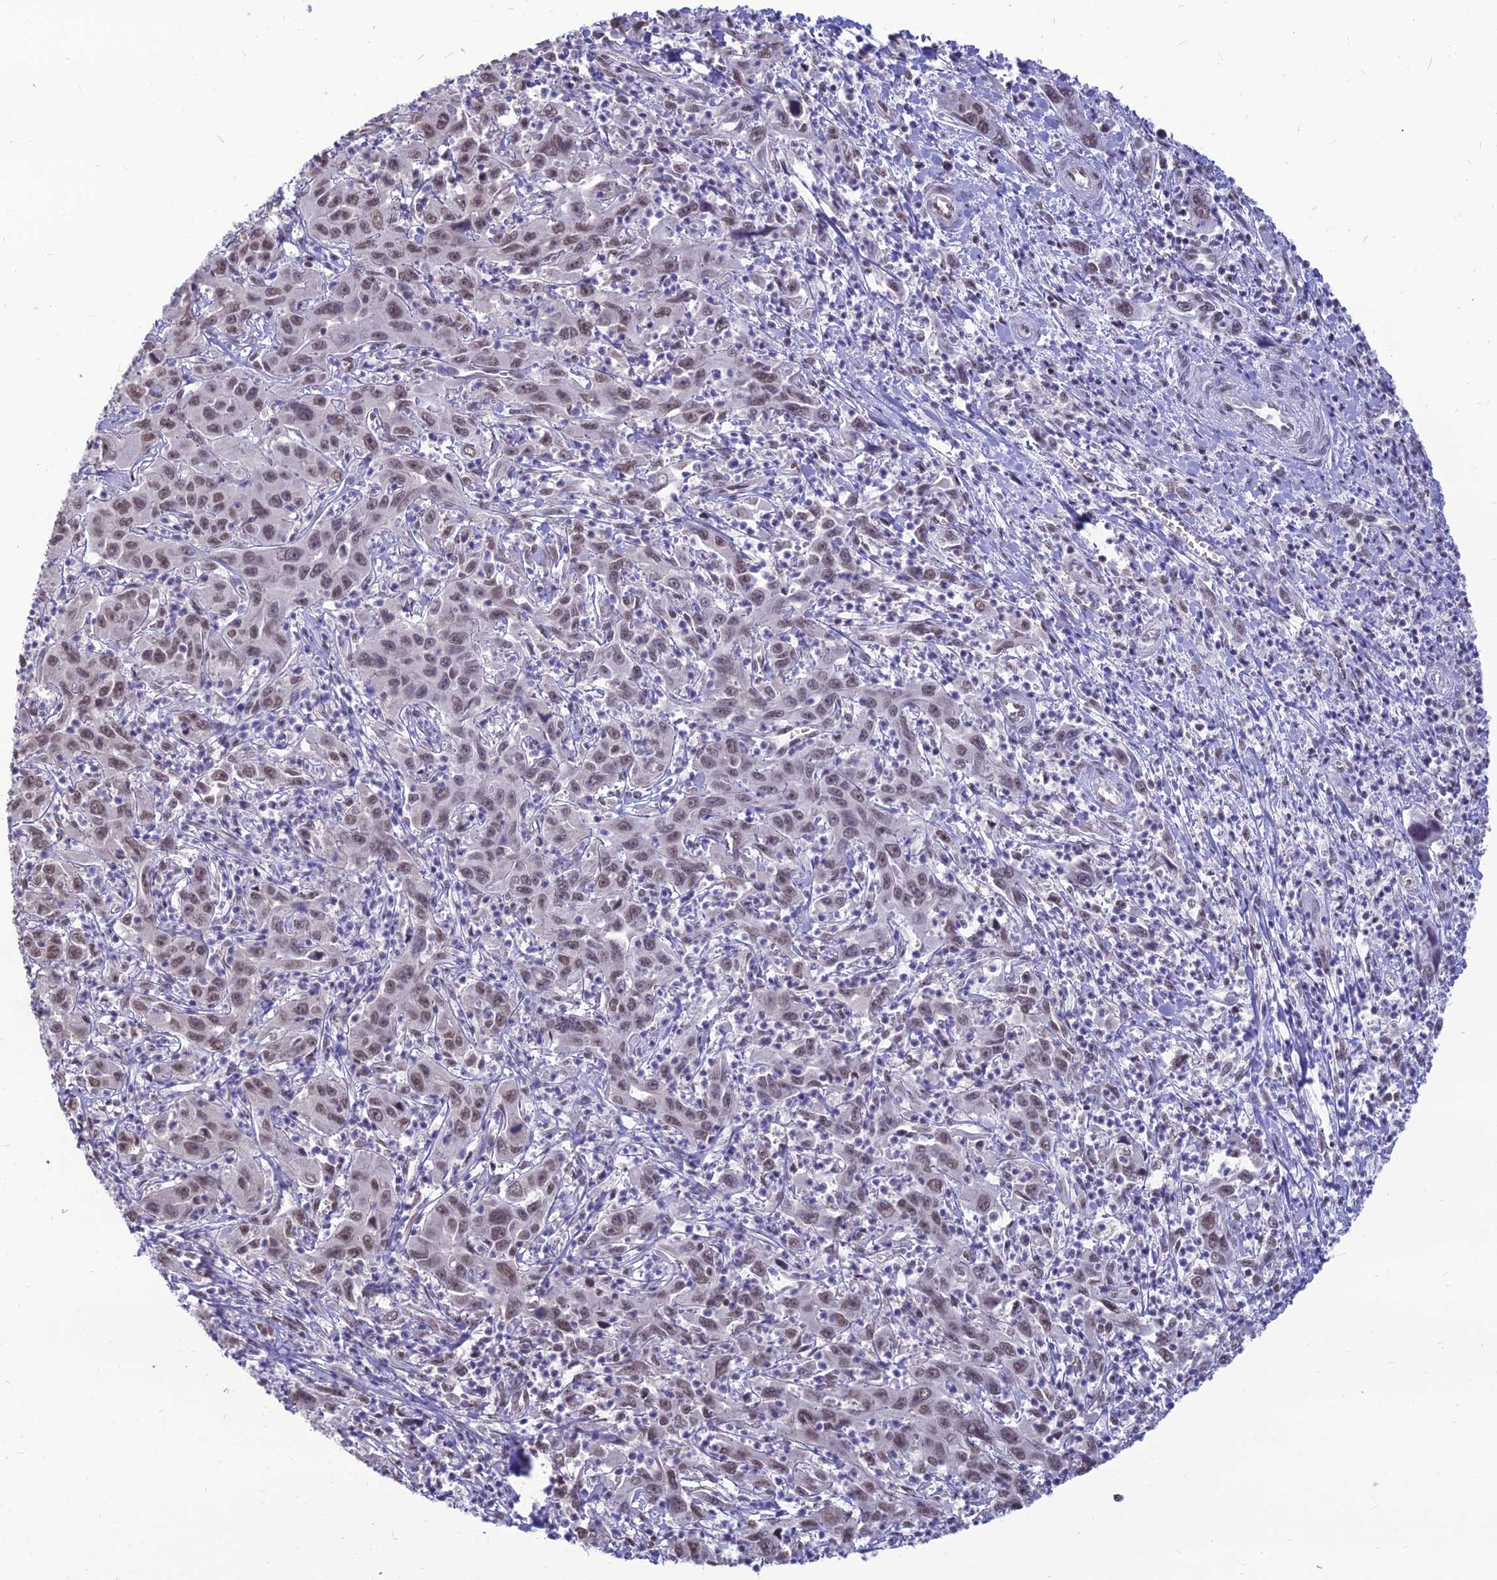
{"staining": {"intensity": "weak", "quantity": ">75%", "location": "nuclear"}, "tissue": "liver cancer", "cell_type": "Tumor cells", "image_type": "cancer", "snomed": [{"axis": "morphology", "description": "Carcinoma, Hepatocellular, NOS"}, {"axis": "topography", "description": "Liver"}], "caption": "Immunohistochemical staining of liver cancer (hepatocellular carcinoma) demonstrates low levels of weak nuclear staining in about >75% of tumor cells.", "gene": "SRSF7", "patient": {"sex": "male", "age": 63}}